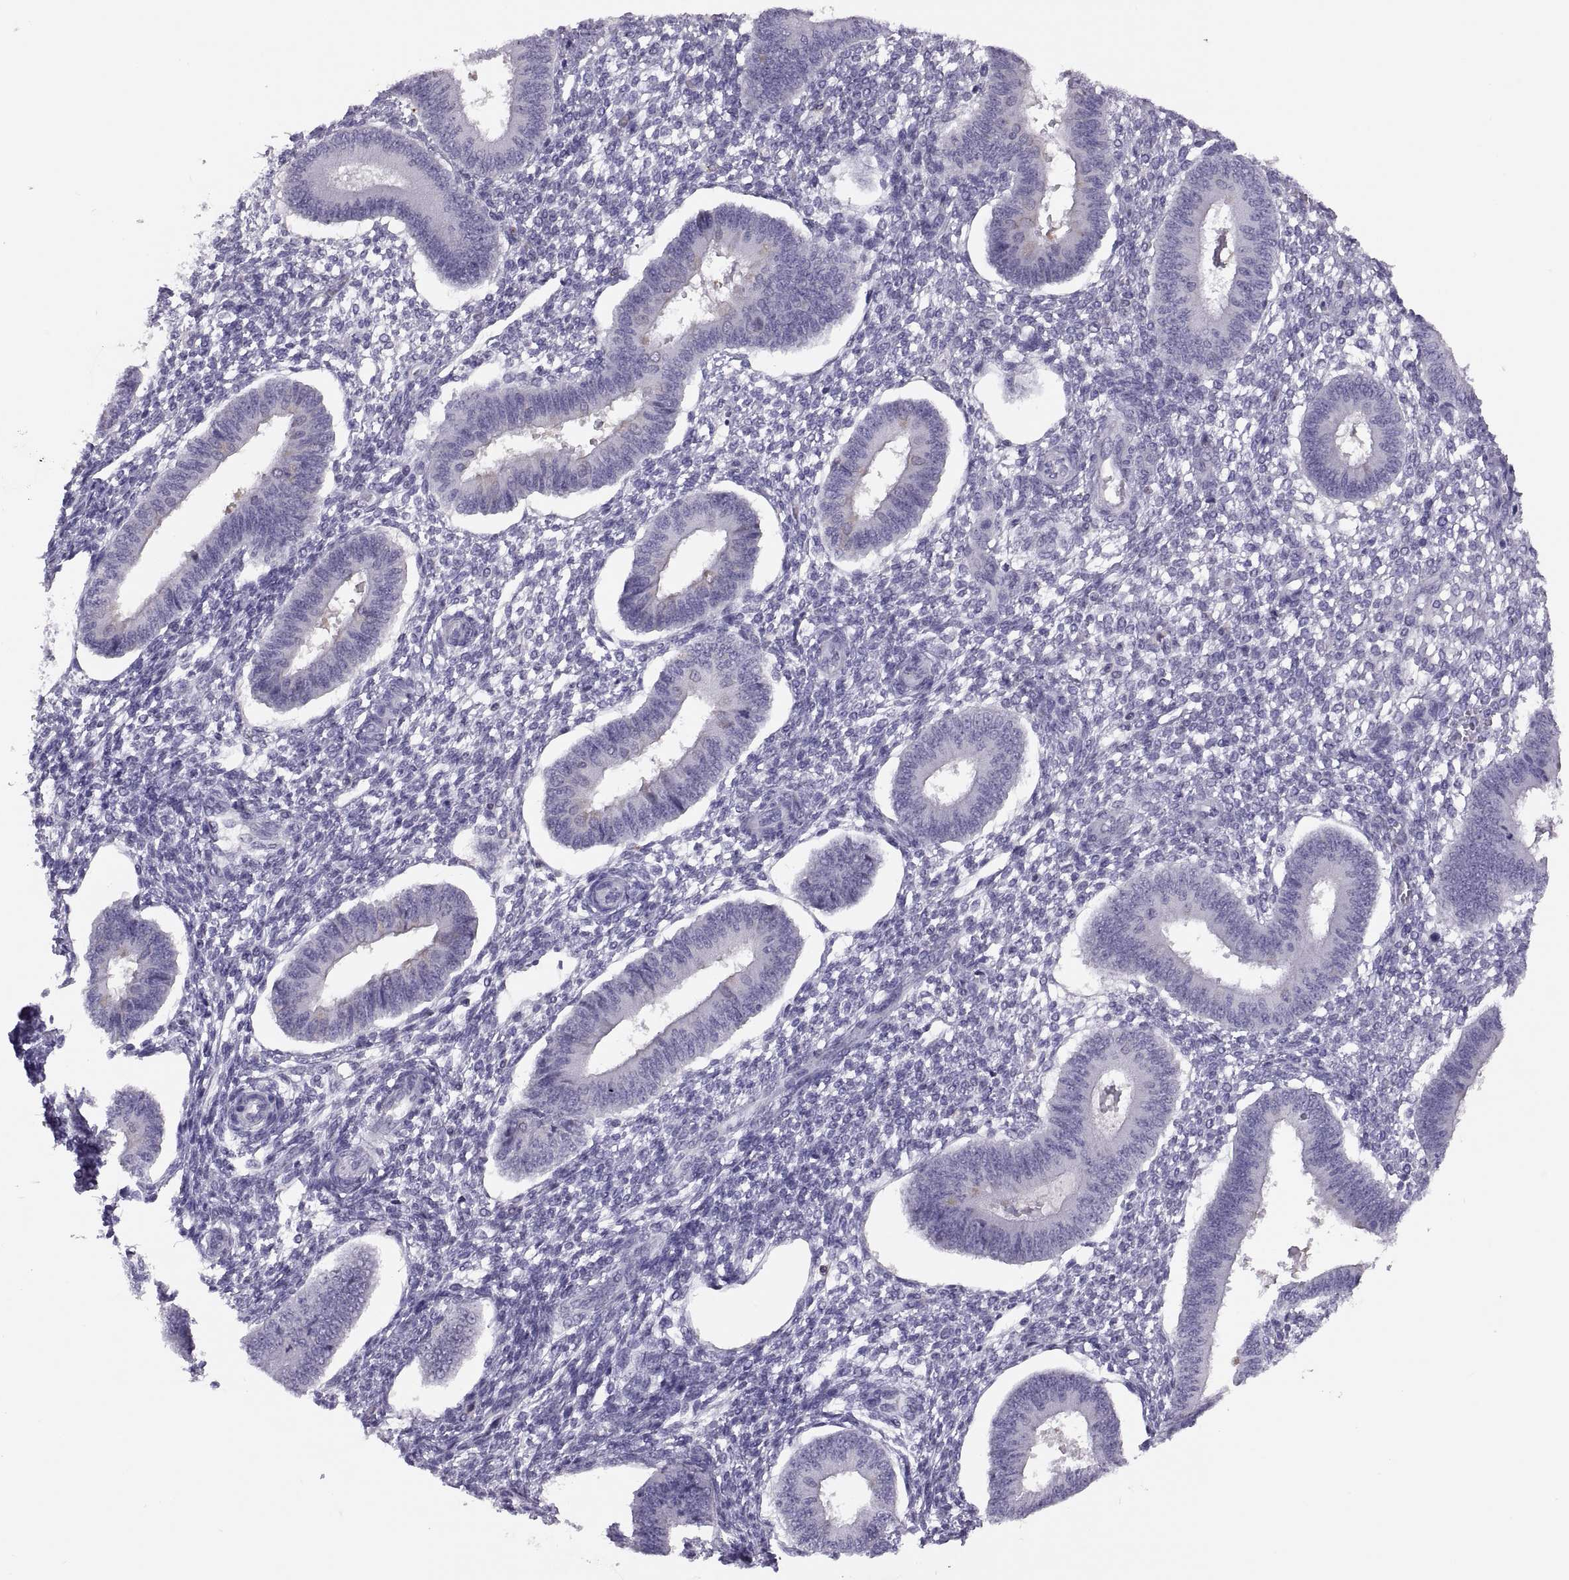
{"staining": {"intensity": "negative", "quantity": "none", "location": "none"}, "tissue": "endometrium", "cell_type": "Cells in endometrial stroma", "image_type": "normal", "snomed": [{"axis": "morphology", "description": "Normal tissue, NOS"}, {"axis": "topography", "description": "Endometrium"}], "caption": "IHC micrograph of benign human endometrium stained for a protein (brown), which demonstrates no expression in cells in endometrial stroma.", "gene": "TTC21A", "patient": {"sex": "female", "age": 42}}